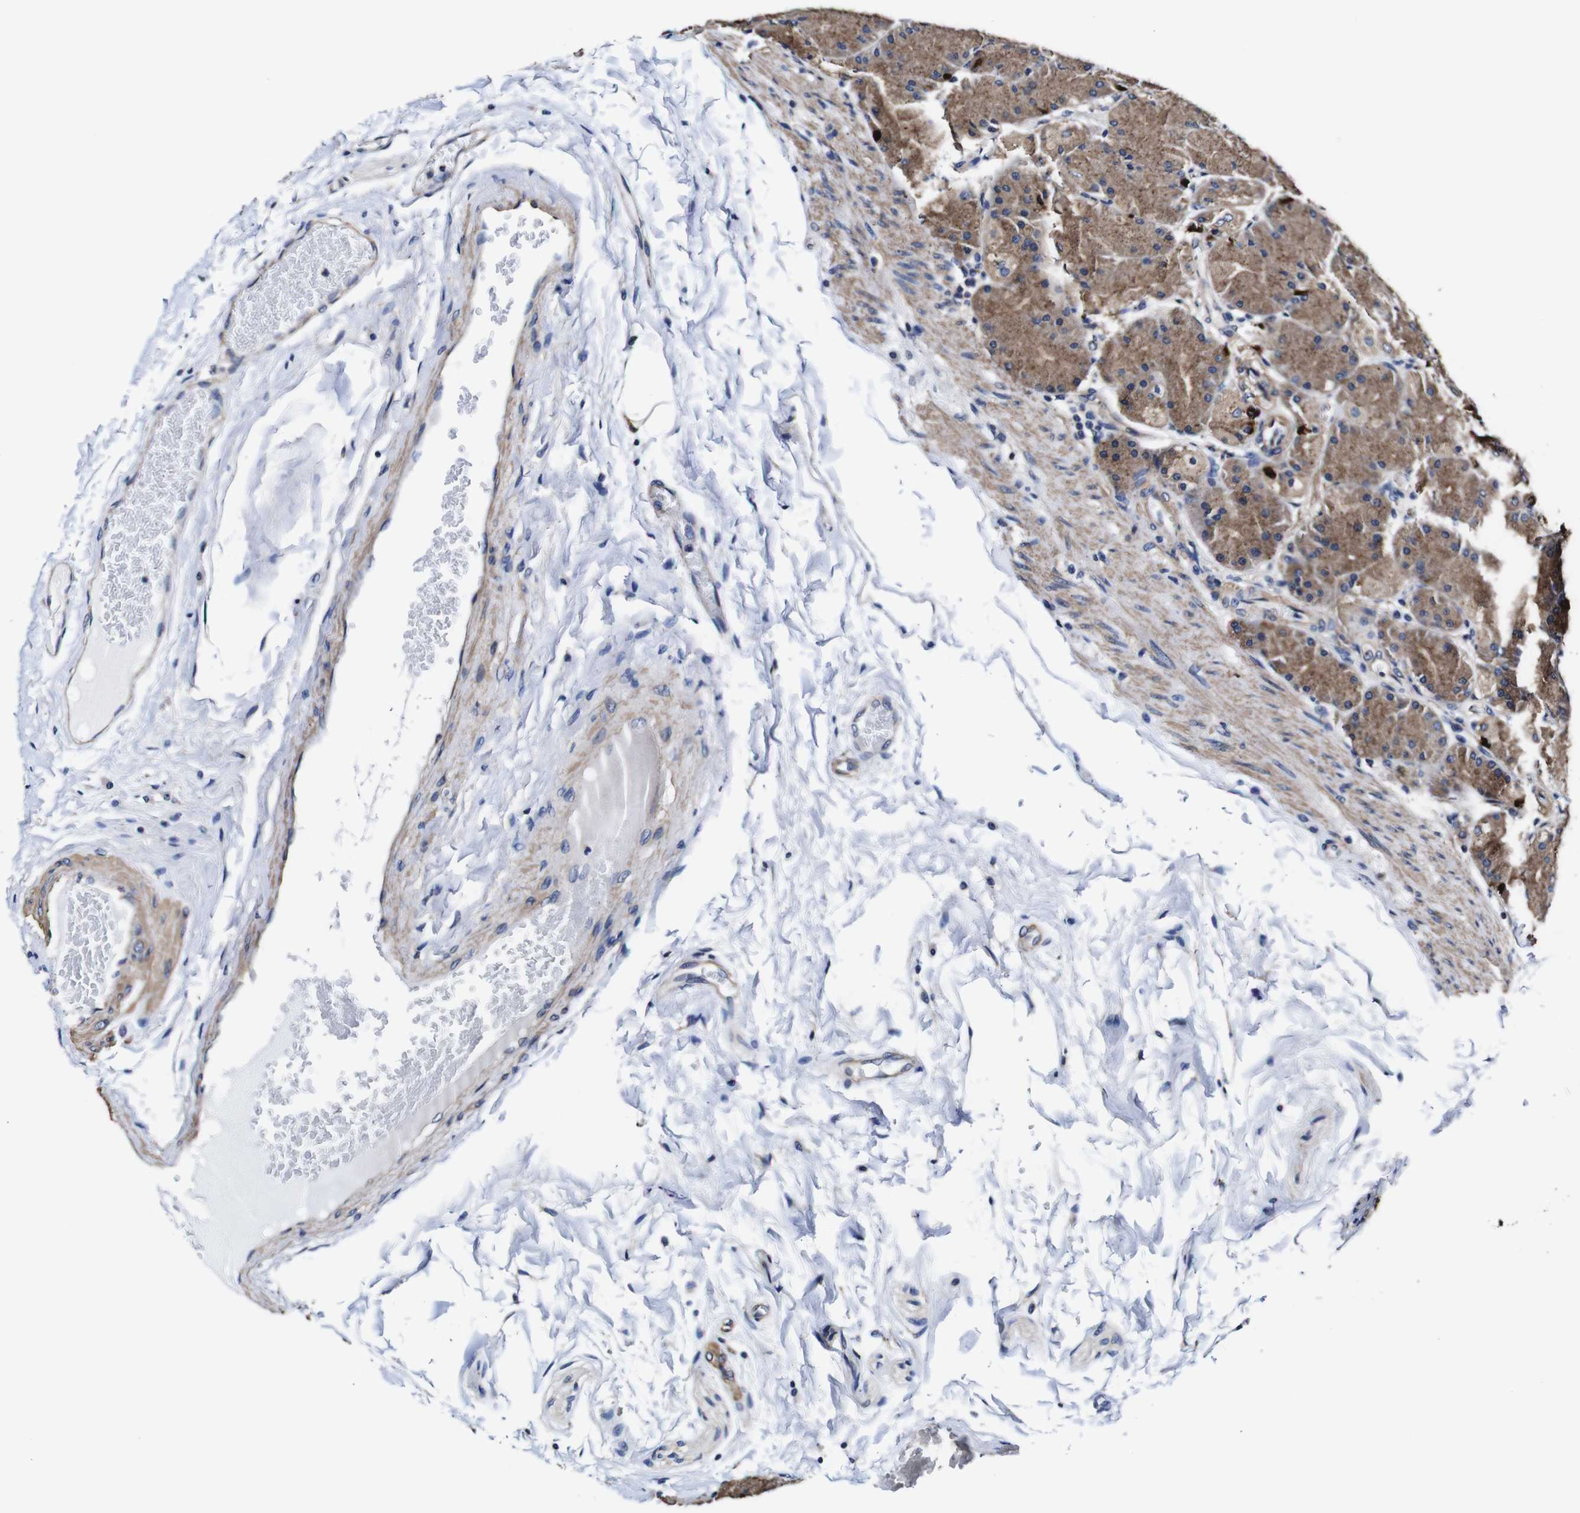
{"staining": {"intensity": "moderate", "quantity": ">75%", "location": "cytoplasmic/membranous"}, "tissue": "stomach", "cell_type": "Glandular cells", "image_type": "normal", "snomed": [{"axis": "morphology", "description": "Normal tissue, NOS"}, {"axis": "topography", "description": "Stomach, upper"}], "caption": "A photomicrograph of human stomach stained for a protein demonstrates moderate cytoplasmic/membranous brown staining in glandular cells.", "gene": "PDCD6IP", "patient": {"sex": "female", "age": 56}}